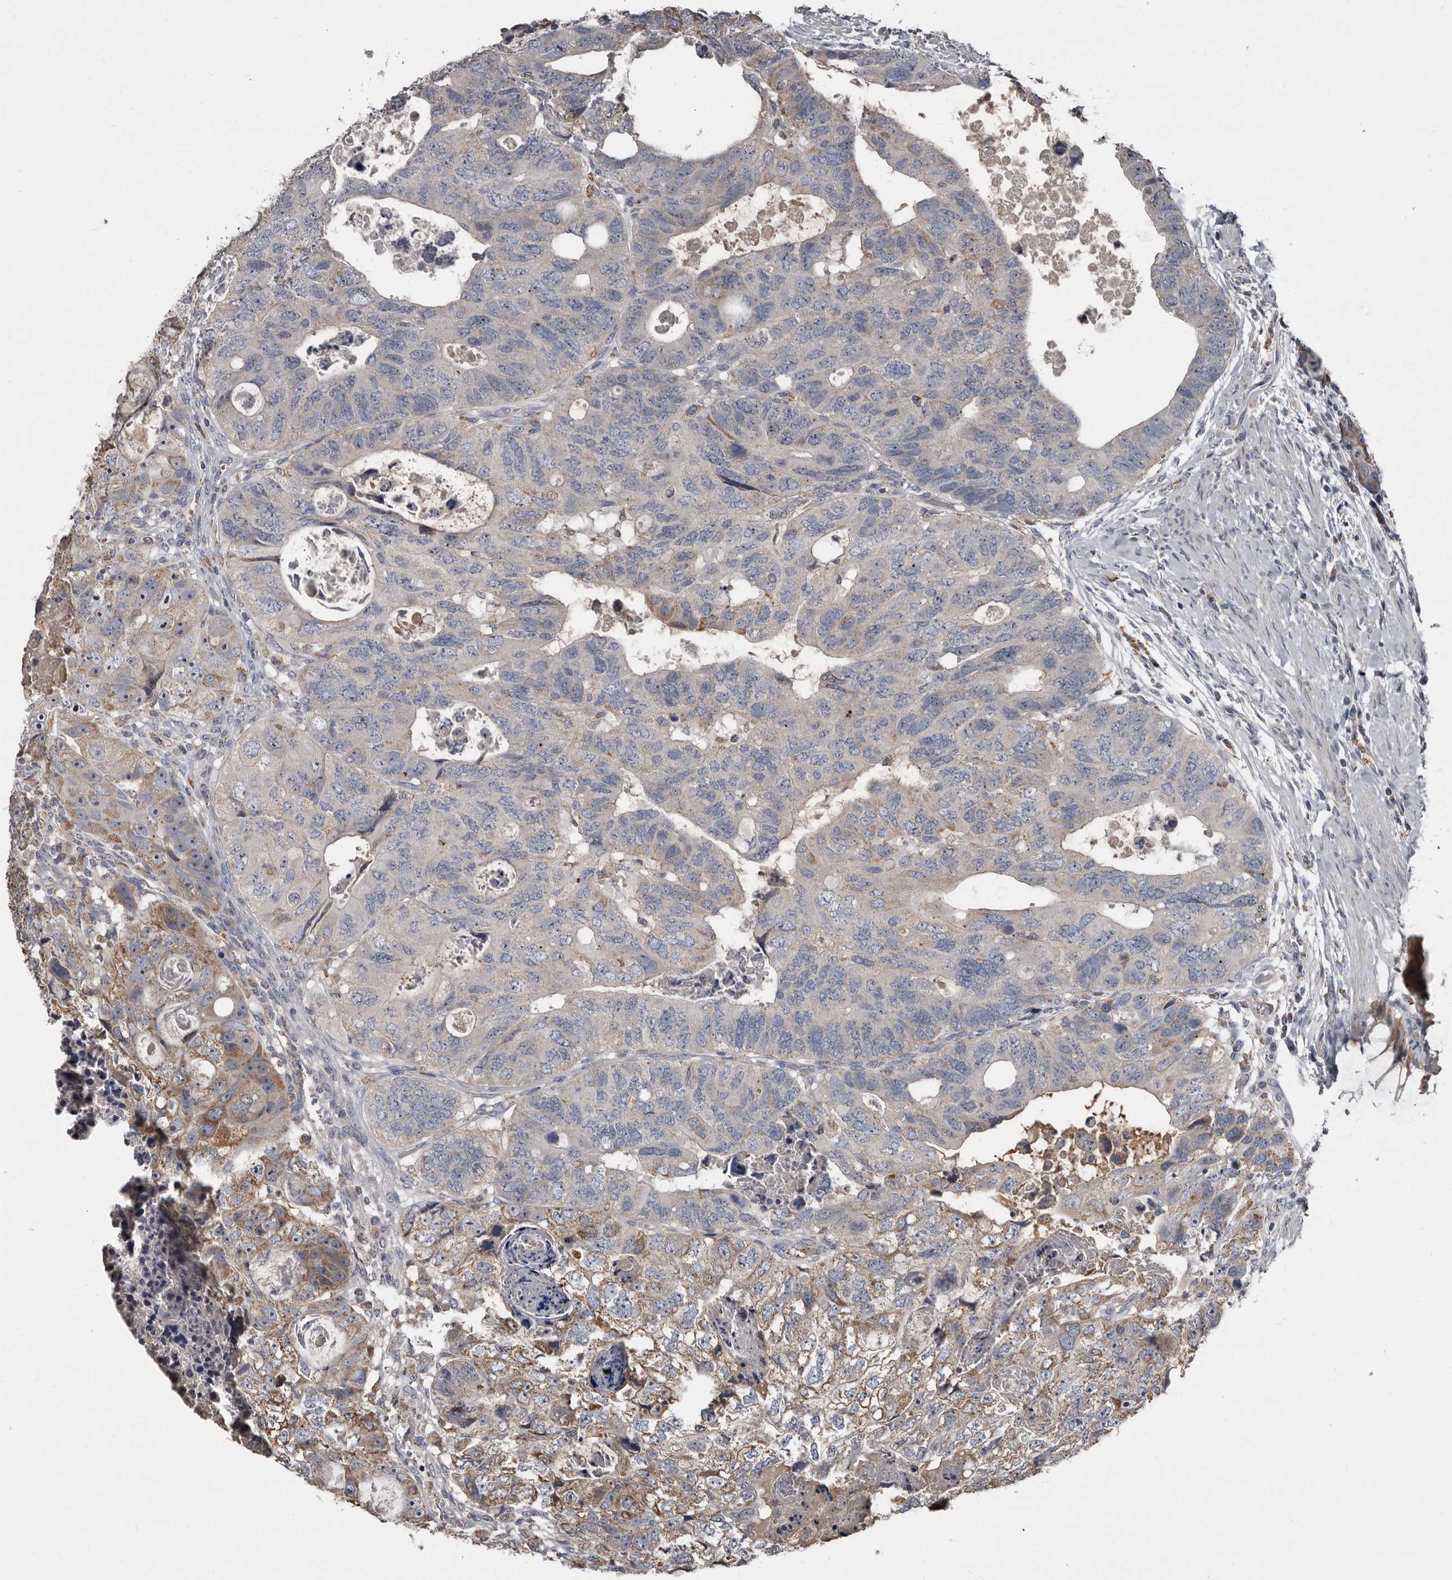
{"staining": {"intensity": "moderate", "quantity": "<25%", "location": "cytoplasmic/membranous"}, "tissue": "colorectal cancer", "cell_type": "Tumor cells", "image_type": "cancer", "snomed": [{"axis": "morphology", "description": "Adenocarcinoma, NOS"}, {"axis": "topography", "description": "Rectum"}], "caption": "Immunohistochemistry histopathology image of adenocarcinoma (colorectal) stained for a protein (brown), which reveals low levels of moderate cytoplasmic/membranous positivity in approximately <25% of tumor cells.", "gene": "GREB1", "patient": {"sex": "male", "age": 59}}